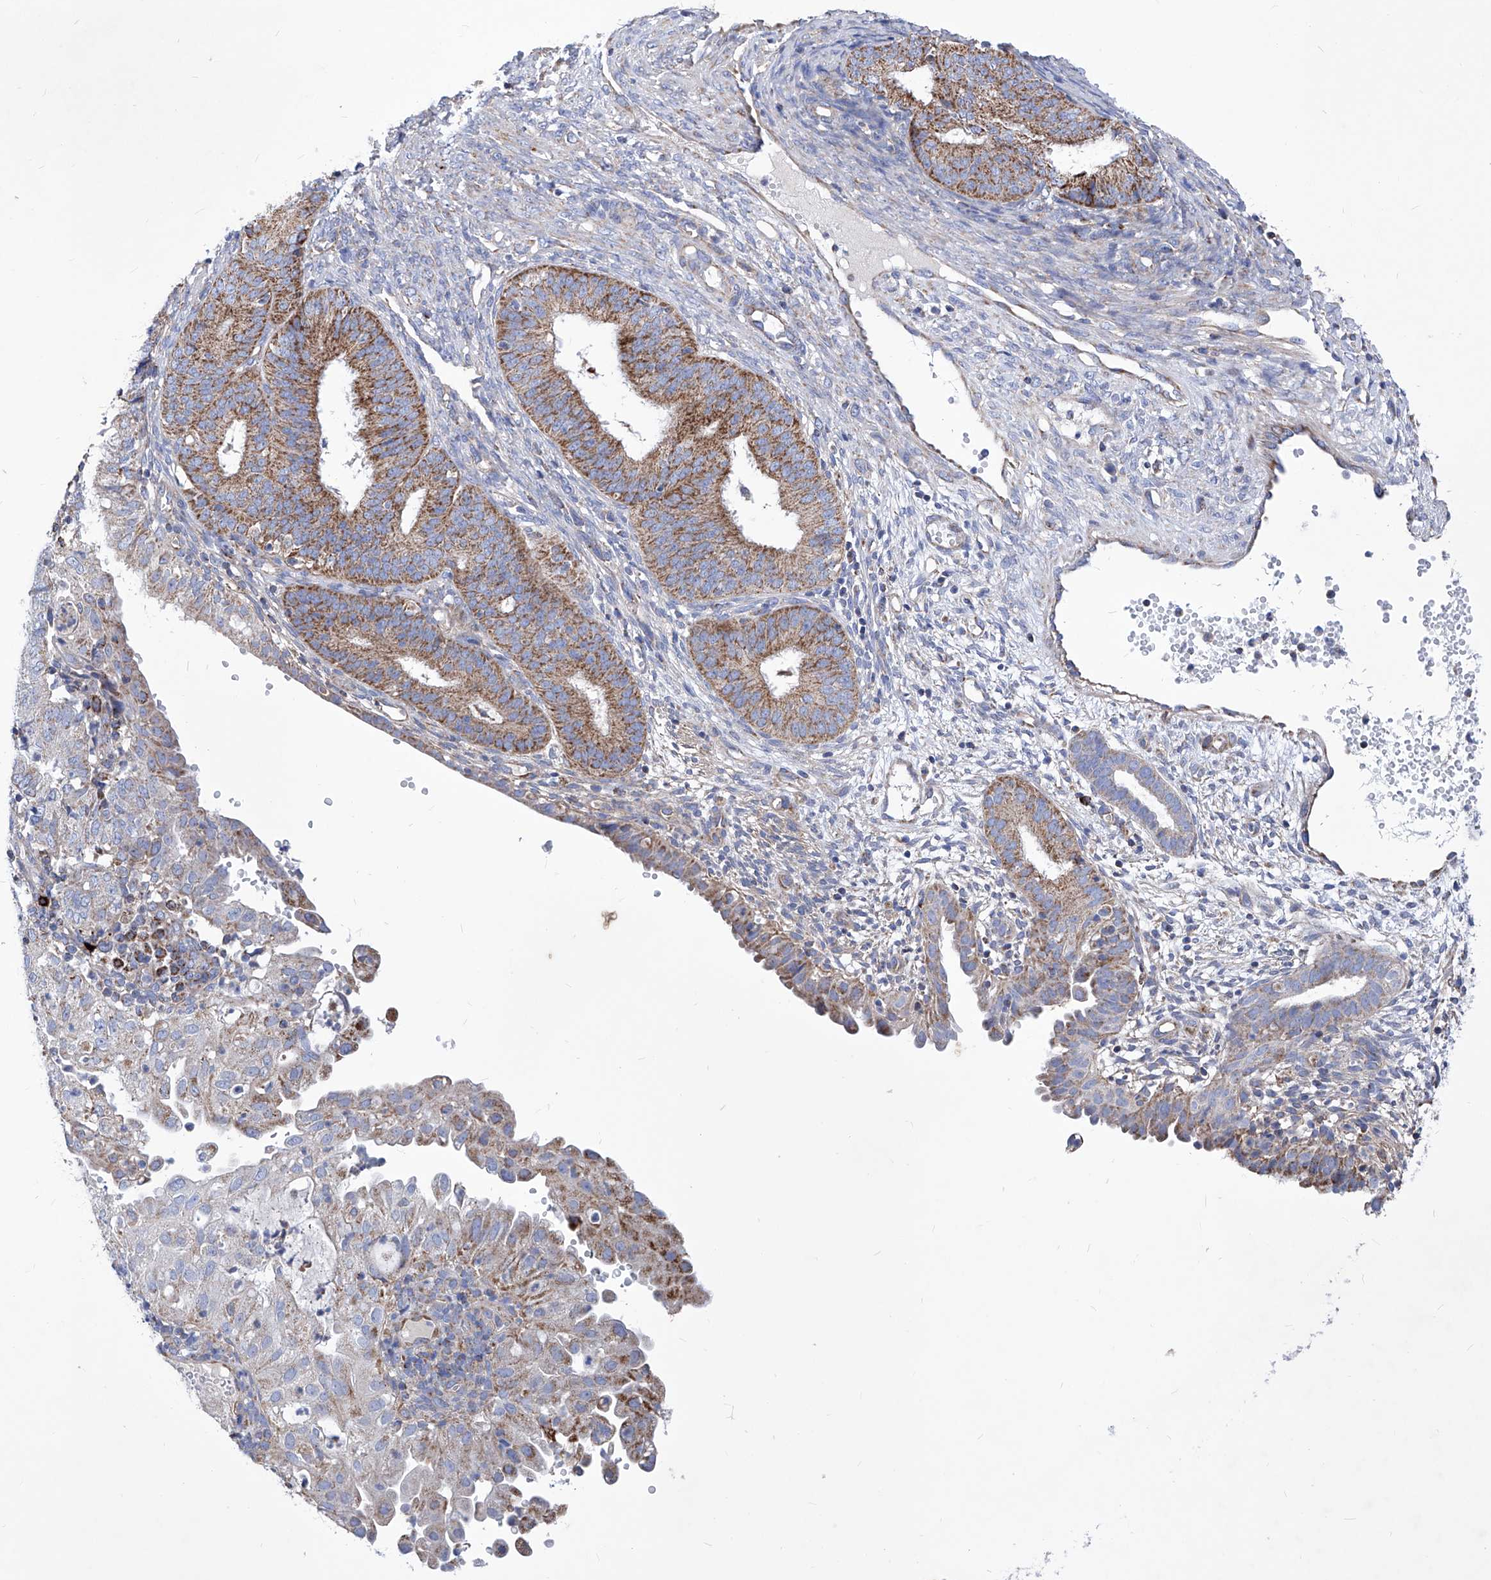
{"staining": {"intensity": "moderate", "quantity": ">75%", "location": "cytoplasmic/membranous"}, "tissue": "endometrial cancer", "cell_type": "Tumor cells", "image_type": "cancer", "snomed": [{"axis": "morphology", "description": "Adenocarcinoma, NOS"}, {"axis": "topography", "description": "Endometrium"}], "caption": "Adenocarcinoma (endometrial) stained with DAB IHC reveals medium levels of moderate cytoplasmic/membranous staining in about >75% of tumor cells.", "gene": "HRNR", "patient": {"sex": "female", "age": 51}}